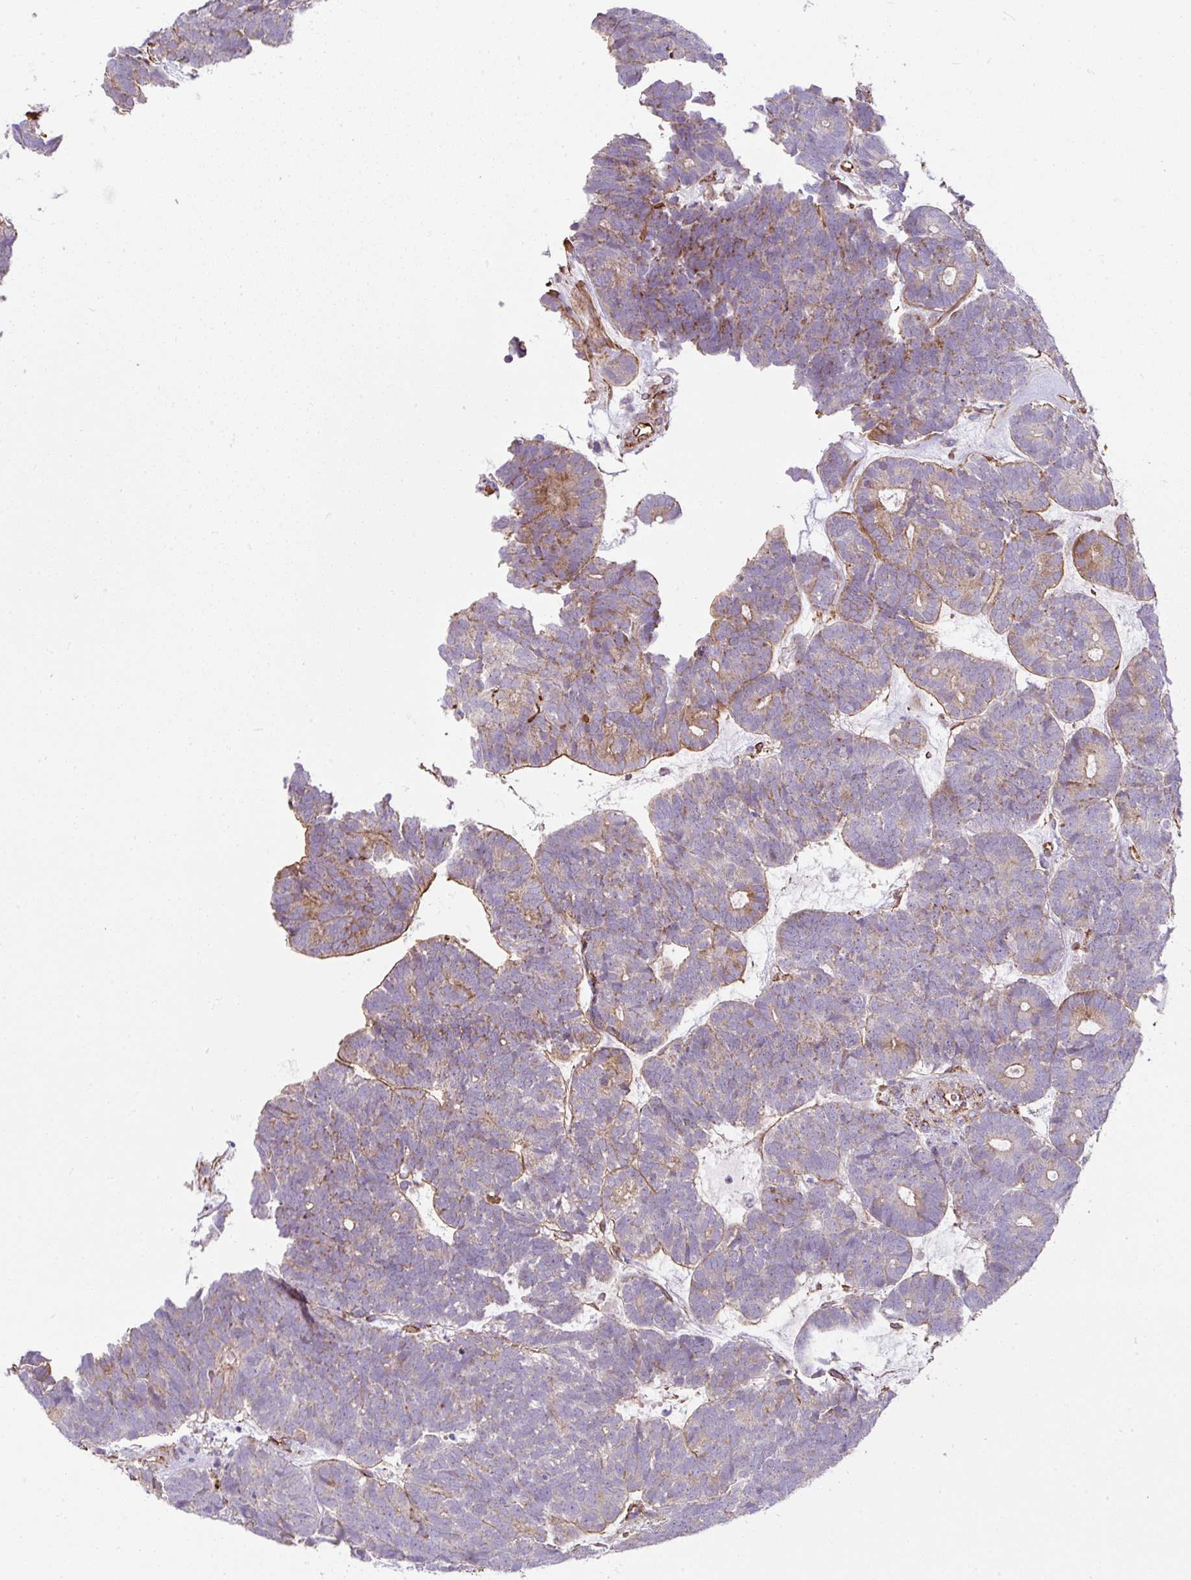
{"staining": {"intensity": "weak", "quantity": "25%-75%", "location": "cytoplasmic/membranous"}, "tissue": "head and neck cancer", "cell_type": "Tumor cells", "image_type": "cancer", "snomed": [{"axis": "morphology", "description": "Adenocarcinoma, NOS"}, {"axis": "topography", "description": "Head-Neck"}], "caption": "Immunohistochemistry (IHC) of human head and neck cancer shows low levels of weak cytoplasmic/membranous expression in about 25%-75% of tumor cells.", "gene": "ANKUB1", "patient": {"sex": "female", "age": 81}}